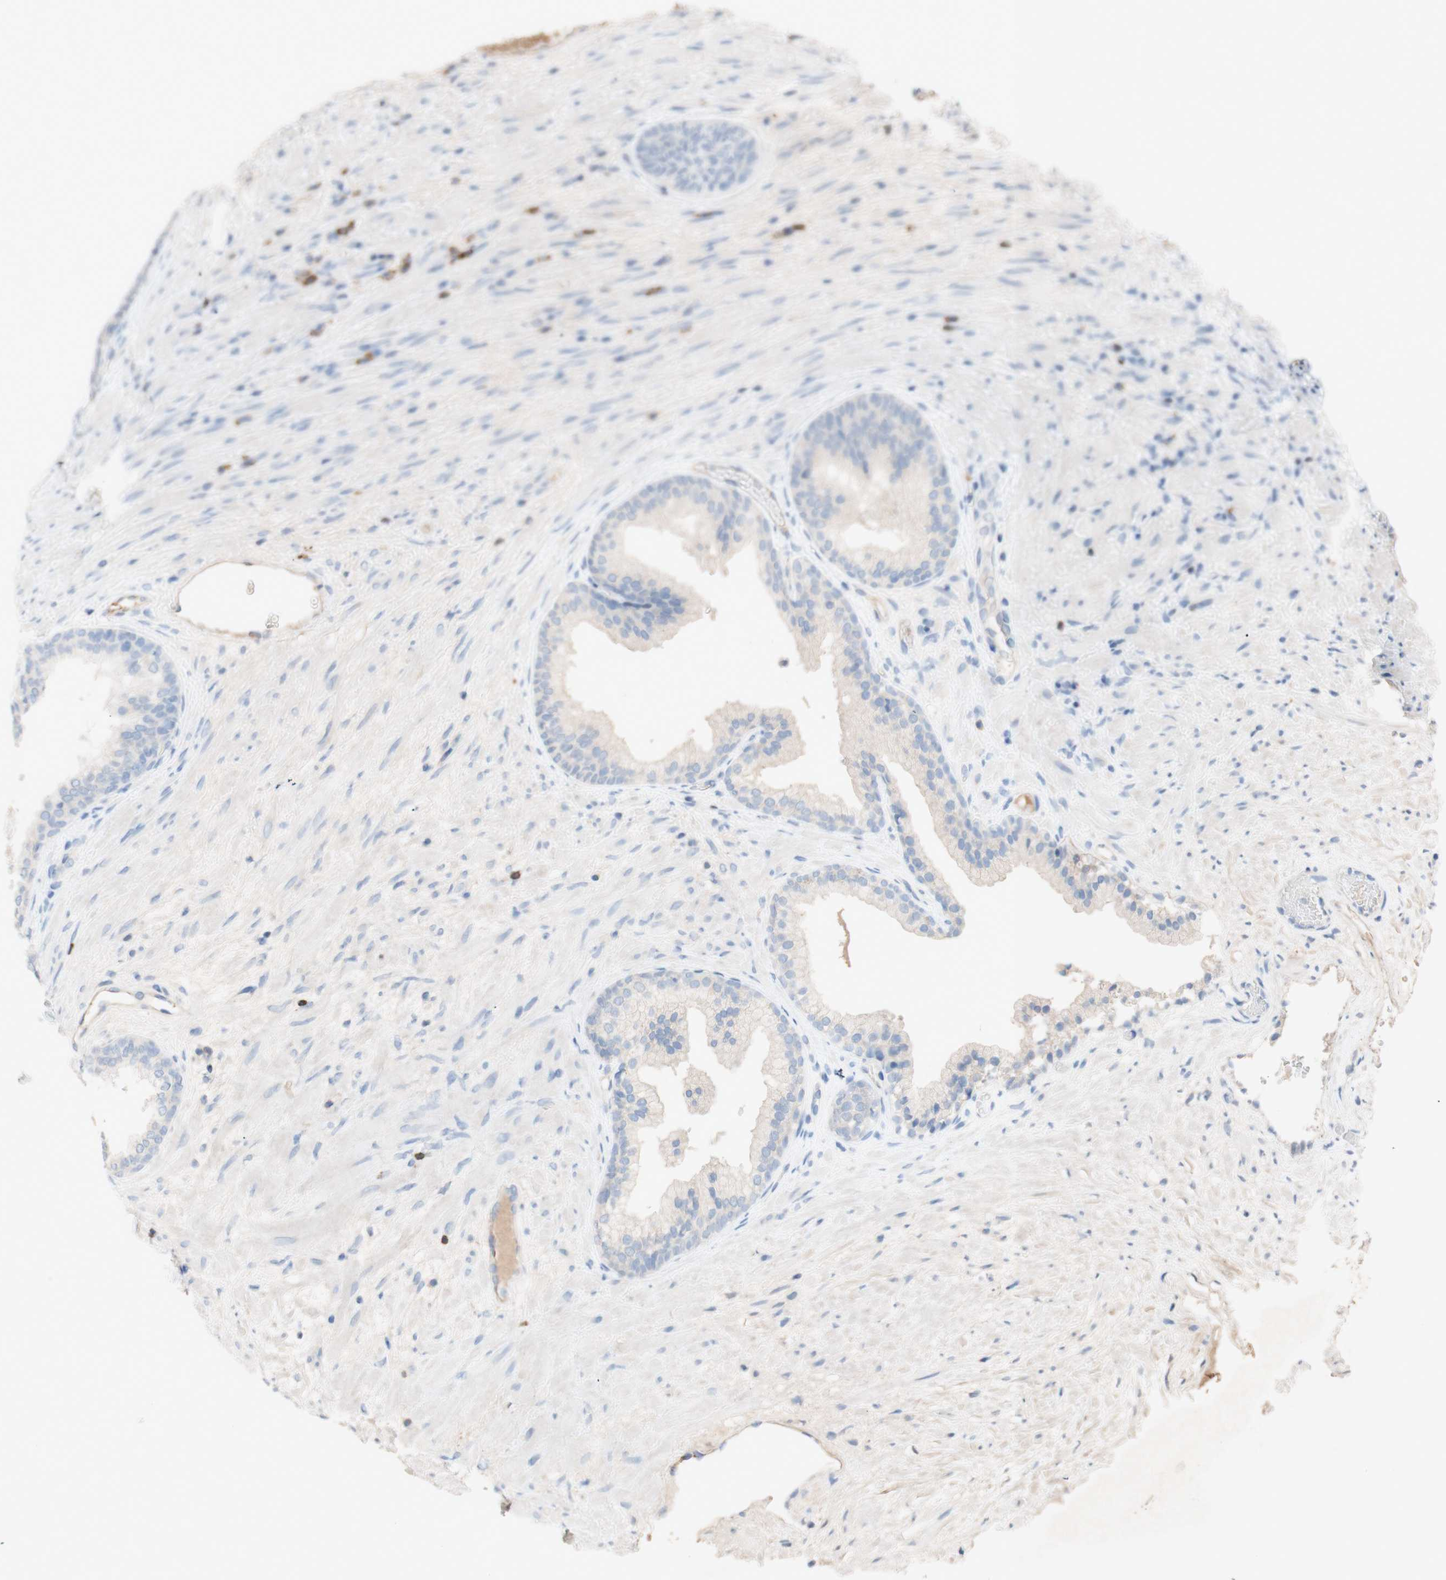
{"staining": {"intensity": "weak", "quantity": ">75%", "location": "cytoplasmic/membranous"}, "tissue": "prostate", "cell_type": "Glandular cells", "image_type": "normal", "snomed": [{"axis": "morphology", "description": "Normal tissue, NOS"}, {"axis": "topography", "description": "Prostate"}], "caption": "Immunohistochemical staining of unremarkable human prostate exhibits low levels of weak cytoplasmic/membranous positivity in about >75% of glandular cells. The staining was performed using DAB, with brown indicating positive protein expression. Nuclei are stained blue with hematoxylin.", "gene": "PACSIN1", "patient": {"sex": "male", "age": 76}}